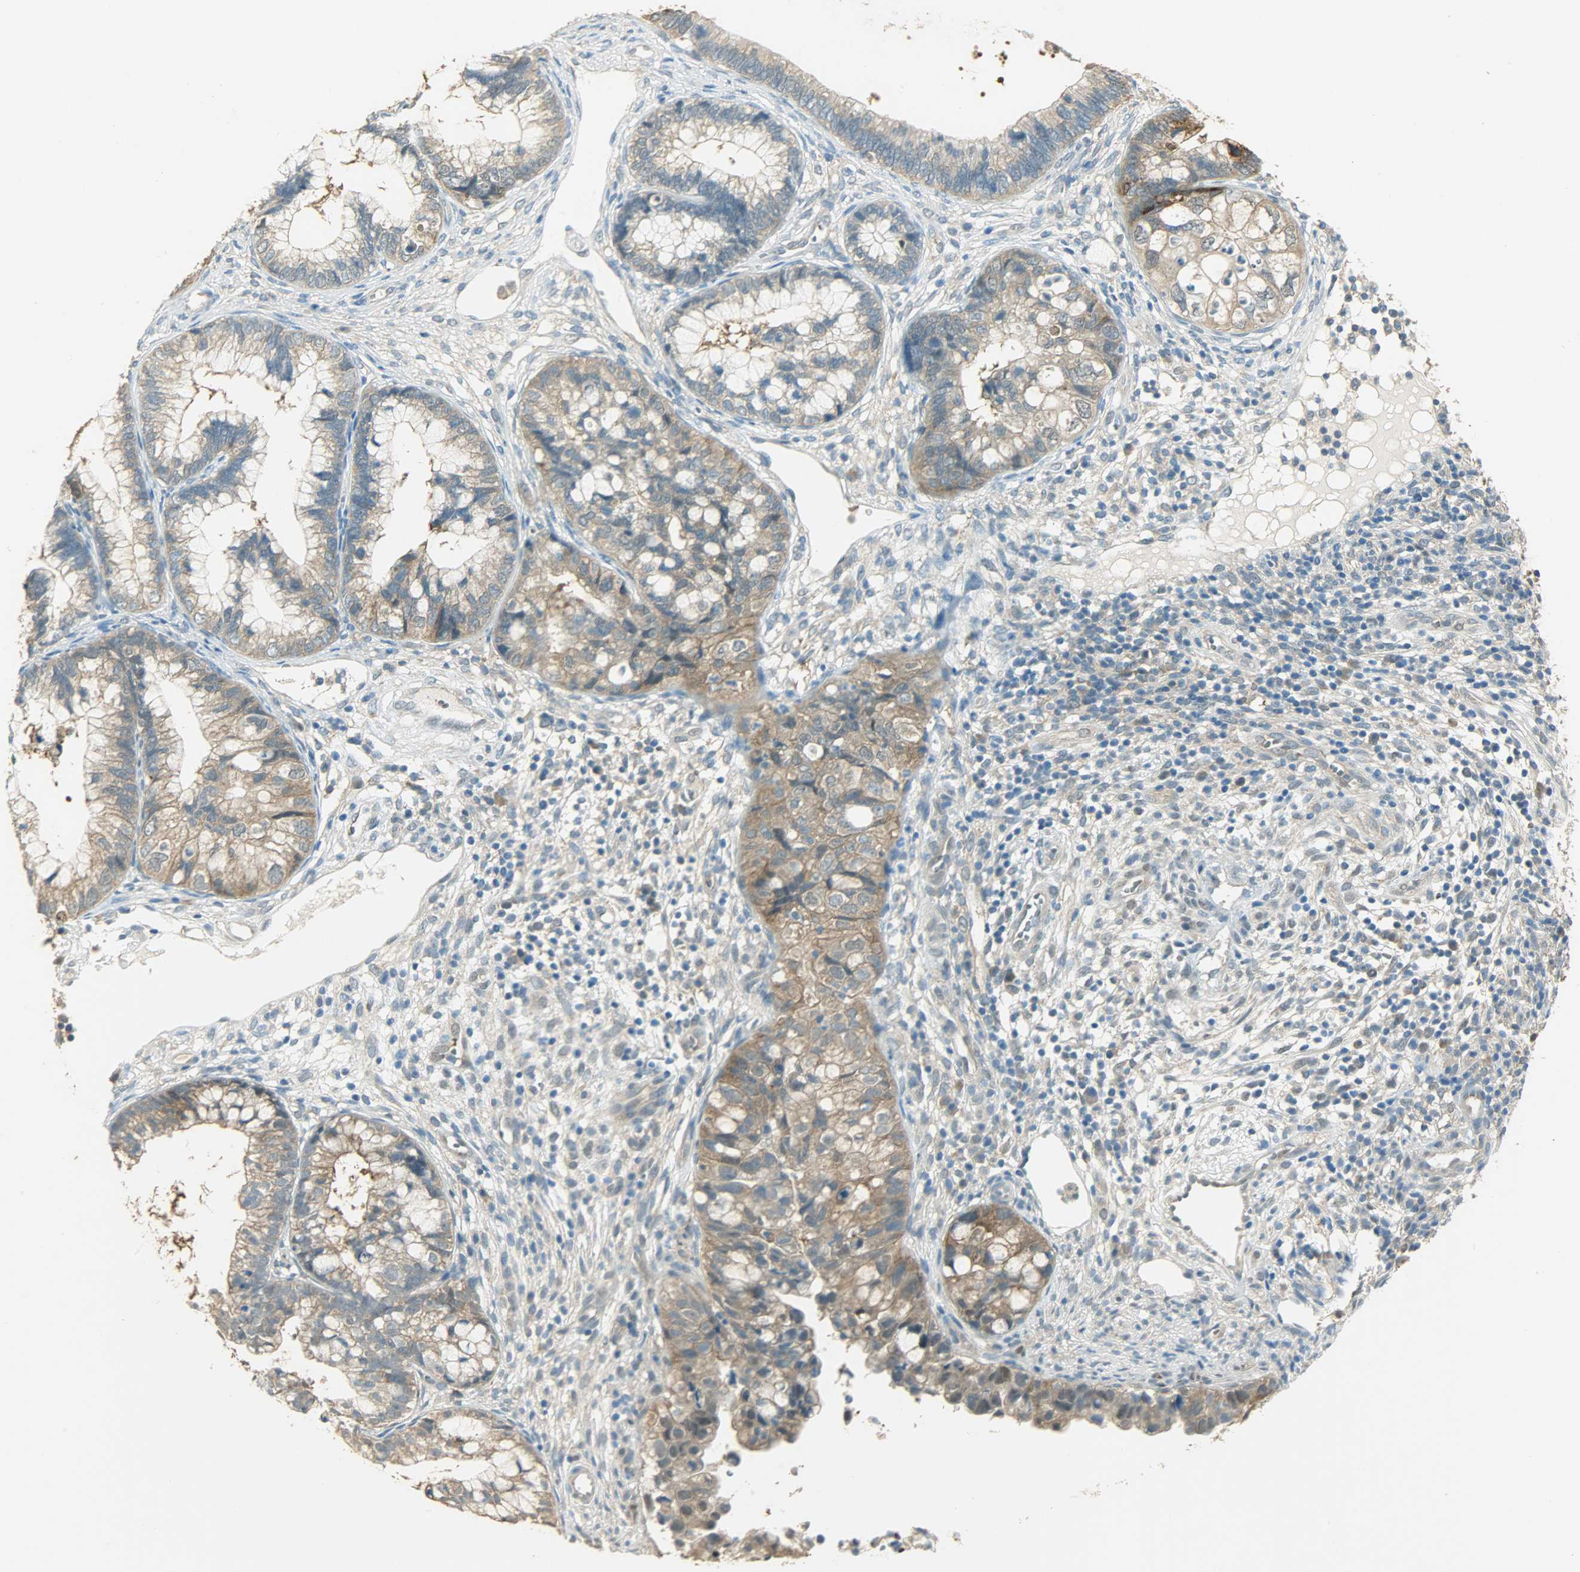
{"staining": {"intensity": "weak", "quantity": ">75%", "location": "cytoplasmic/membranous"}, "tissue": "cervical cancer", "cell_type": "Tumor cells", "image_type": "cancer", "snomed": [{"axis": "morphology", "description": "Adenocarcinoma, NOS"}, {"axis": "topography", "description": "Cervix"}], "caption": "Protein expression analysis of adenocarcinoma (cervical) demonstrates weak cytoplasmic/membranous expression in about >75% of tumor cells. (Stains: DAB in brown, nuclei in blue, Microscopy: brightfield microscopy at high magnification).", "gene": "PRMT5", "patient": {"sex": "female", "age": 44}}